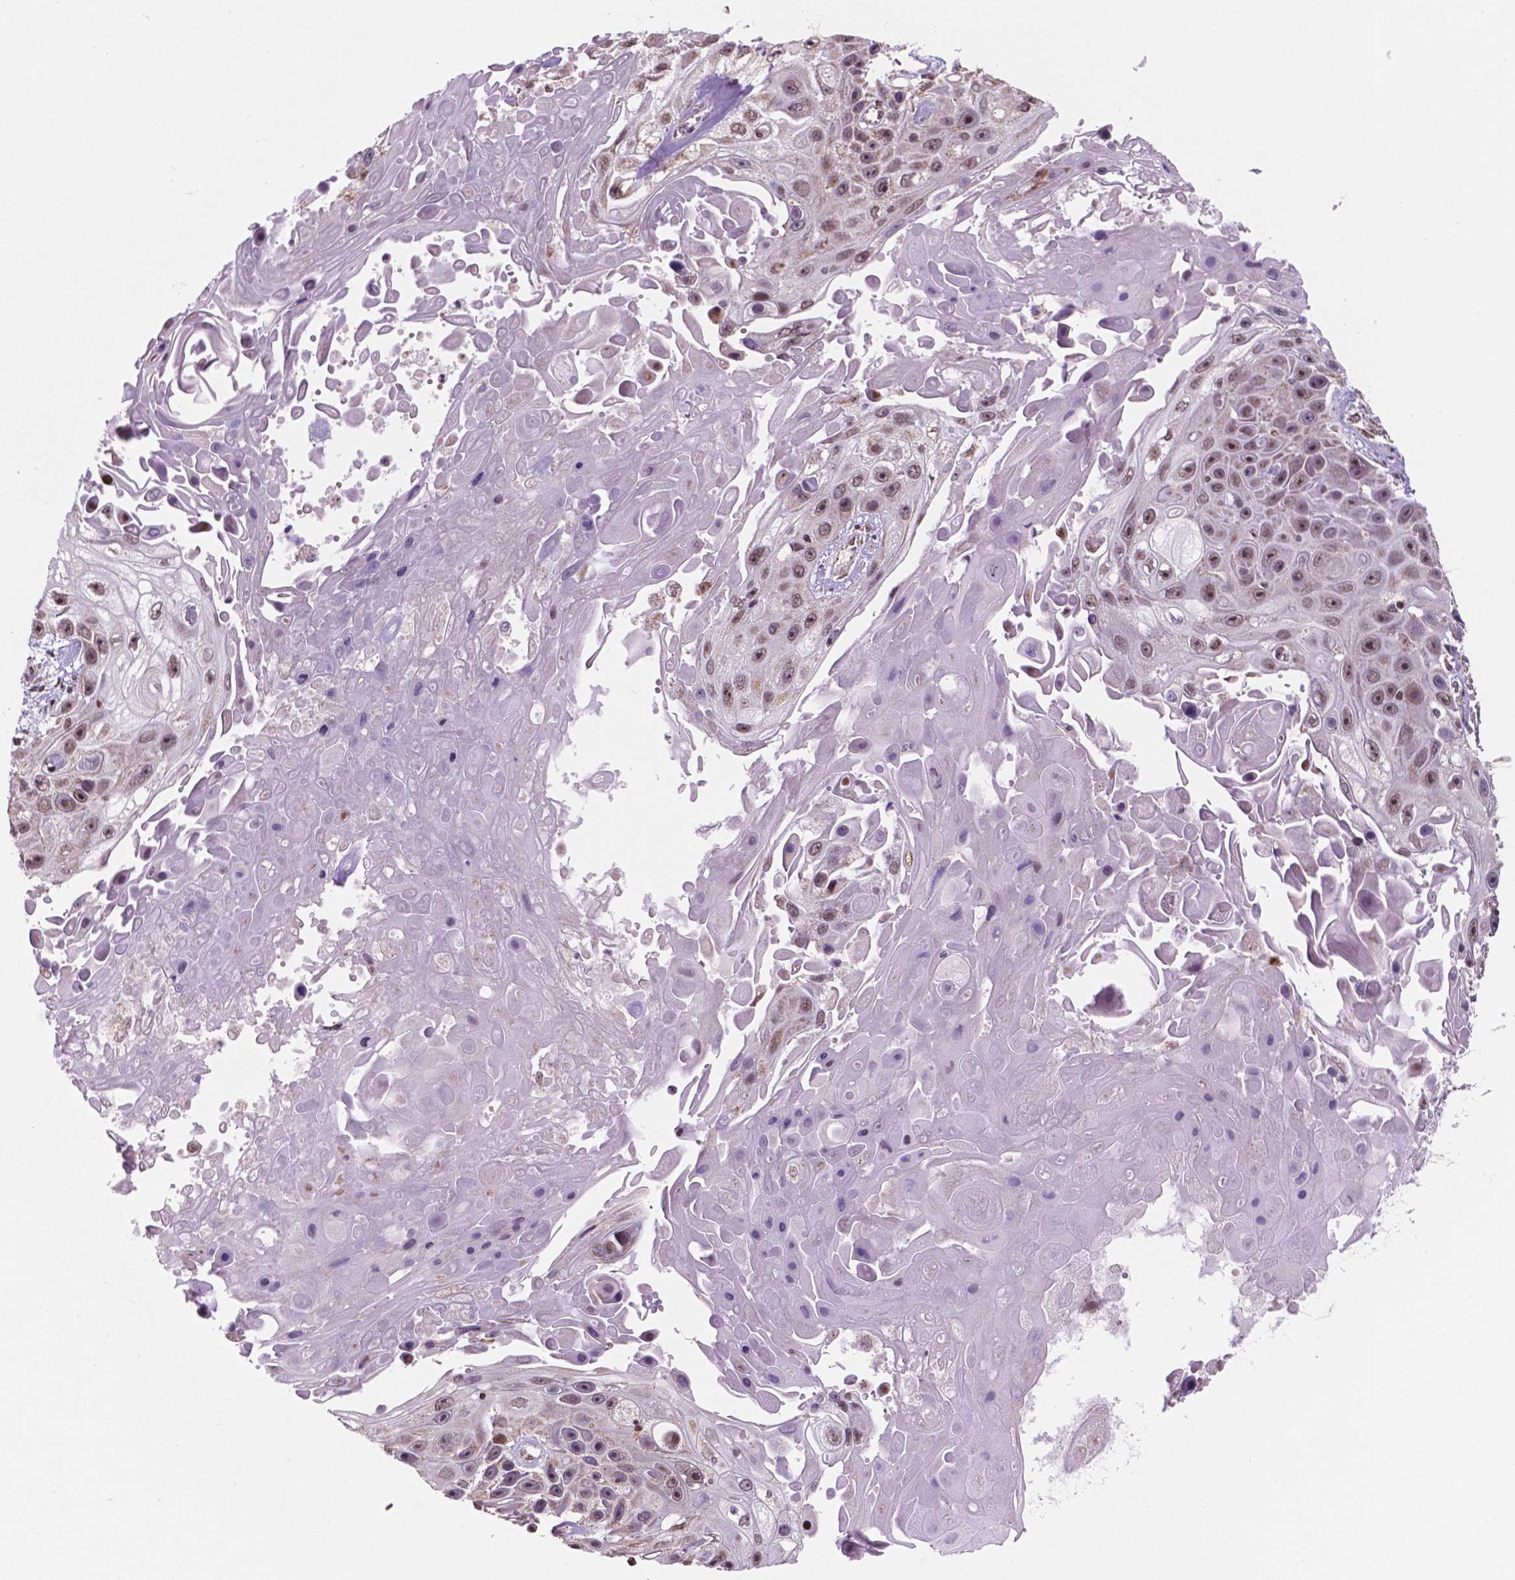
{"staining": {"intensity": "moderate", "quantity": ">75%", "location": "nuclear"}, "tissue": "skin cancer", "cell_type": "Tumor cells", "image_type": "cancer", "snomed": [{"axis": "morphology", "description": "Squamous cell carcinoma, NOS"}, {"axis": "topography", "description": "Skin"}], "caption": "Tumor cells exhibit medium levels of moderate nuclear expression in about >75% of cells in skin cancer.", "gene": "NDUFA10", "patient": {"sex": "male", "age": 82}}